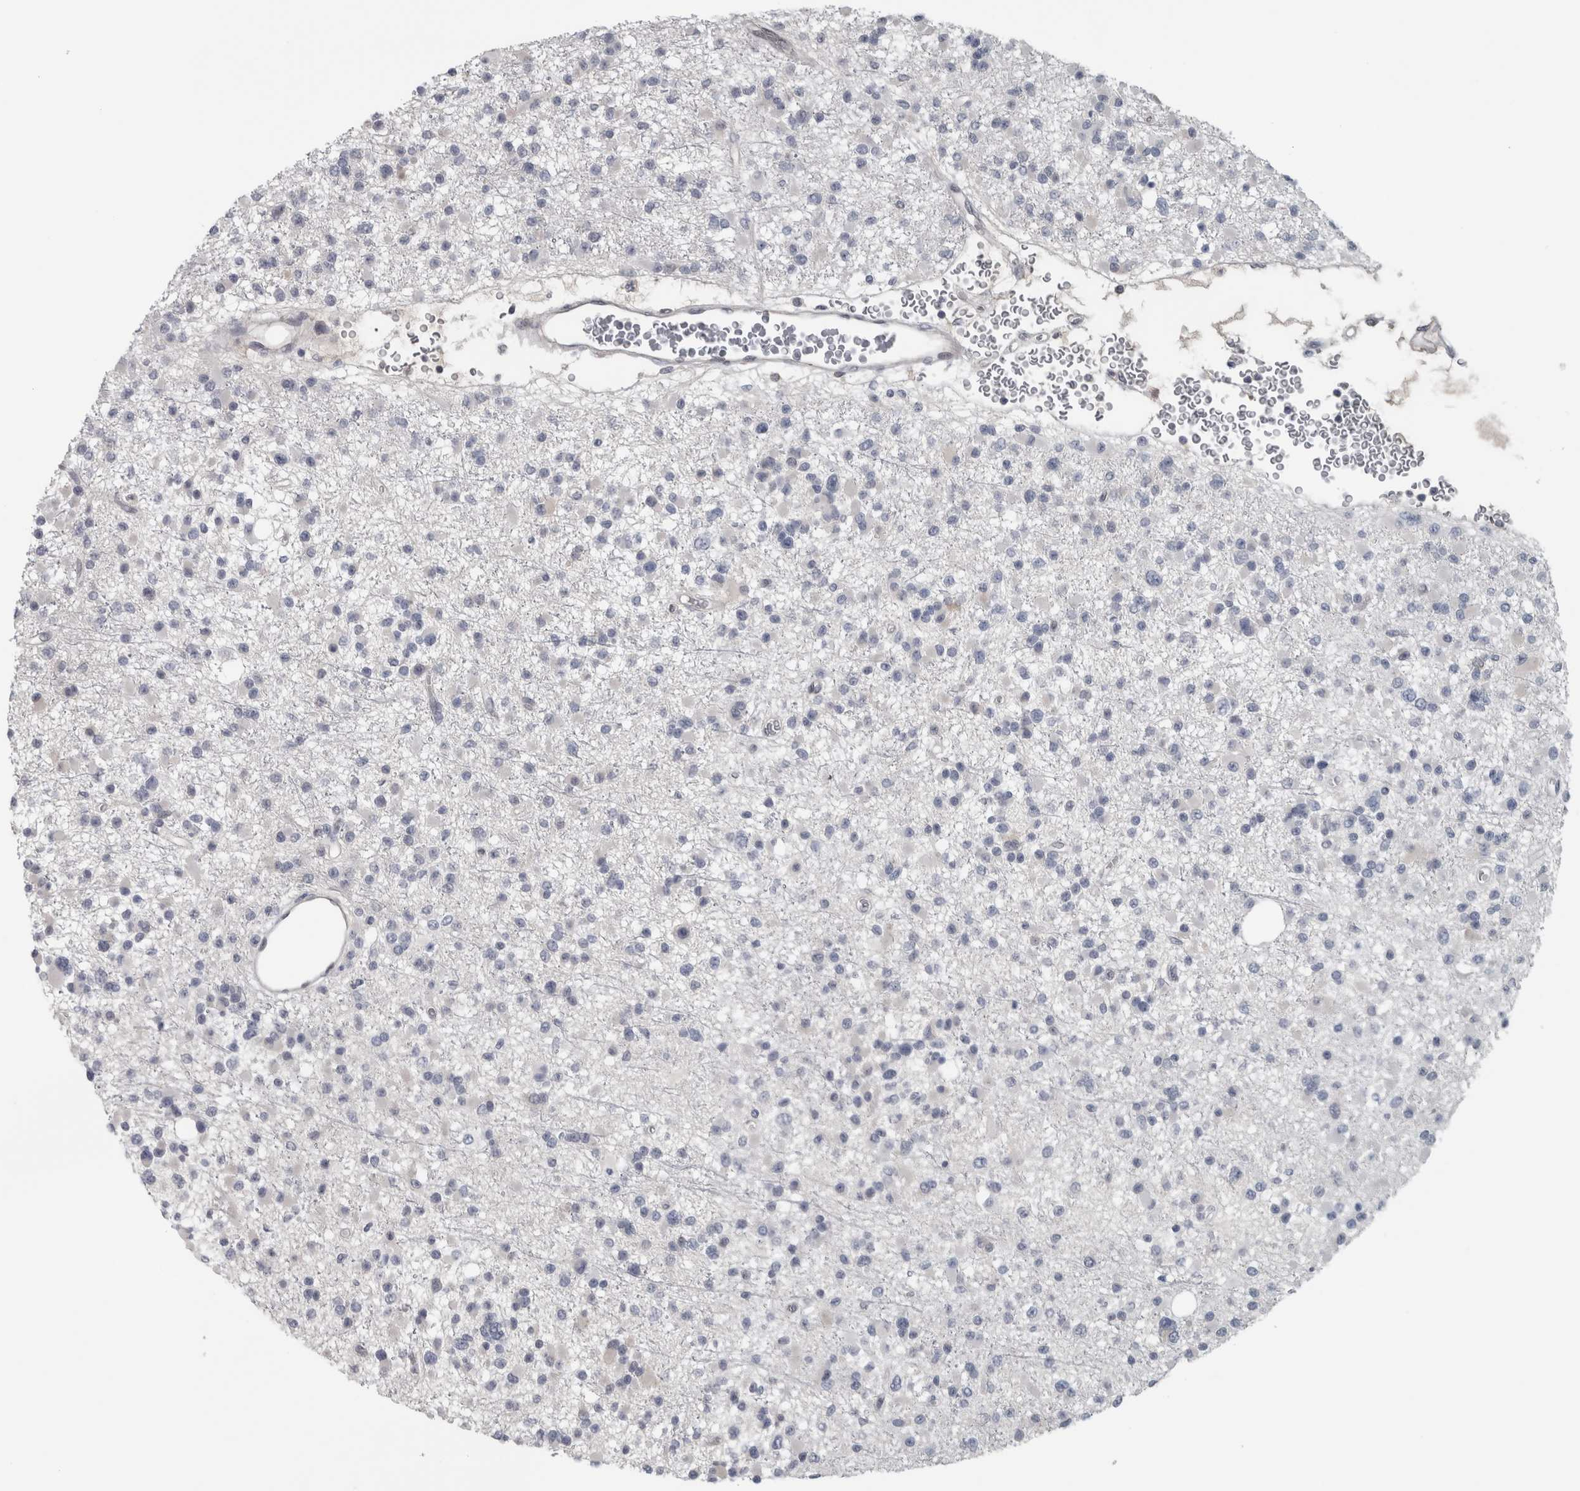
{"staining": {"intensity": "negative", "quantity": "none", "location": "none"}, "tissue": "glioma", "cell_type": "Tumor cells", "image_type": "cancer", "snomed": [{"axis": "morphology", "description": "Glioma, malignant, Low grade"}, {"axis": "topography", "description": "Brain"}], "caption": "Tumor cells show no significant expression in glioma.", "gene": "NAPRT", "patient": {"sex": "female", "age": 22}}